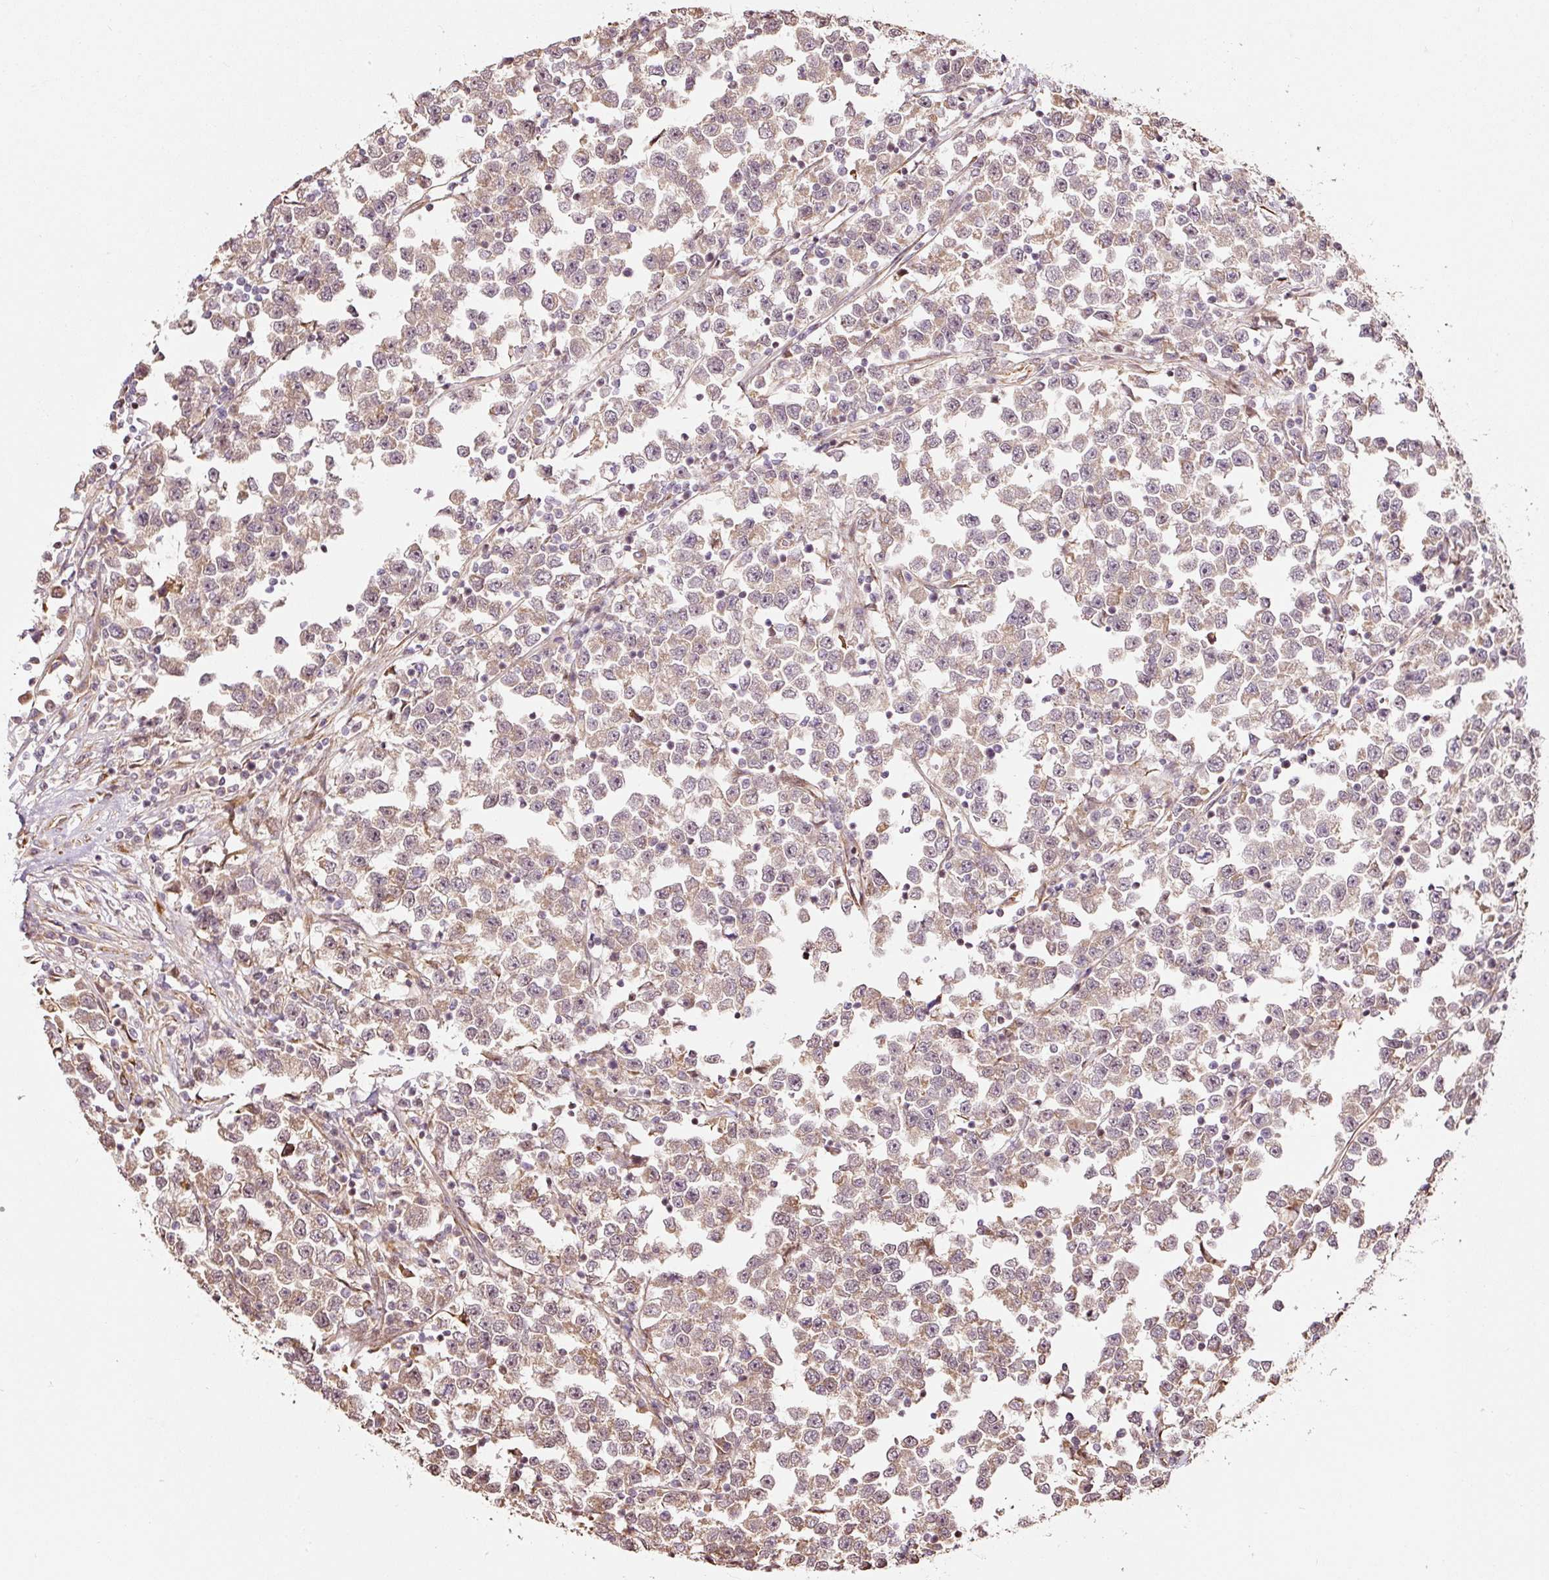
{"staining": {"intensity": "weak", "quantity": ">75%", "location": "cytoplasmic/membranous"}, "tissue": "testis cancer", "cell_type": "Tumor cells", "image_type": "cancer", "snomed": [{"axis": "morphology", "description": "Seminoma, NOS"}, {"axis": "topography", "description": "Testis"}], "caption": "Protein staining shows weak cytoplasmic/membranous positivity in approximately >75% of tumor cells in testis cancer.", "gene": "ETF1", "patient": {"sex": "male", "age": 43}}